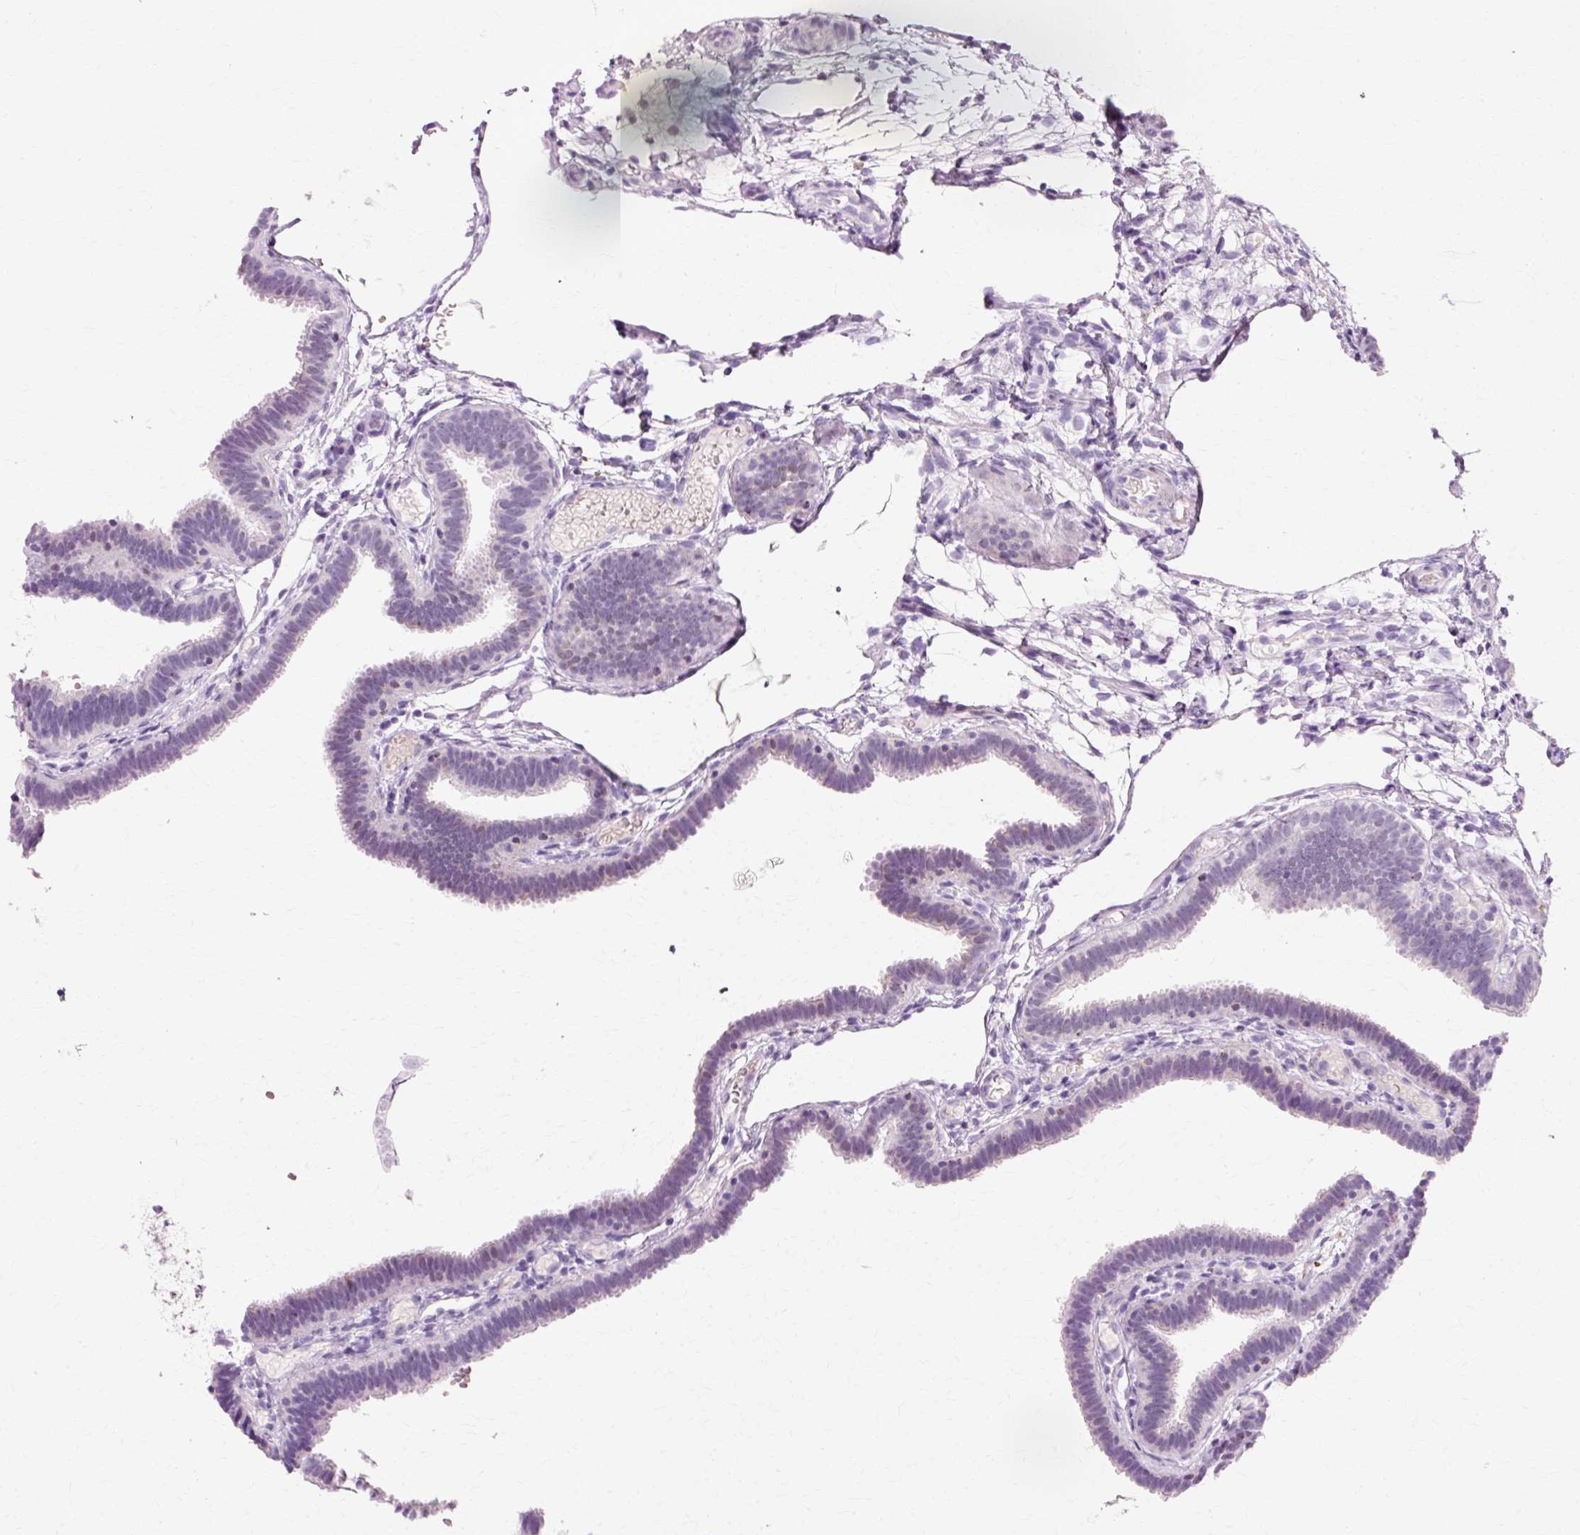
{"staining": {"intensity": "weak", "quantity": "<25%", "location": "cytoplasmic/membranous"}, "tissue": "fallopian tube", "cell_type": "Glandular cells", "image_type": "normal", "snomed": [{"axis": "morphology", "description": "Normal tissue, NOS"}, {"axis": "topography", "description": "Fallopian tube"}], "caption": "Benign fallopian tube was stained to show a protein in brown. There is no significant staining in glandular cells.", "gene": "VN1R2", "patient": {"sex": "female", "age": 37}}